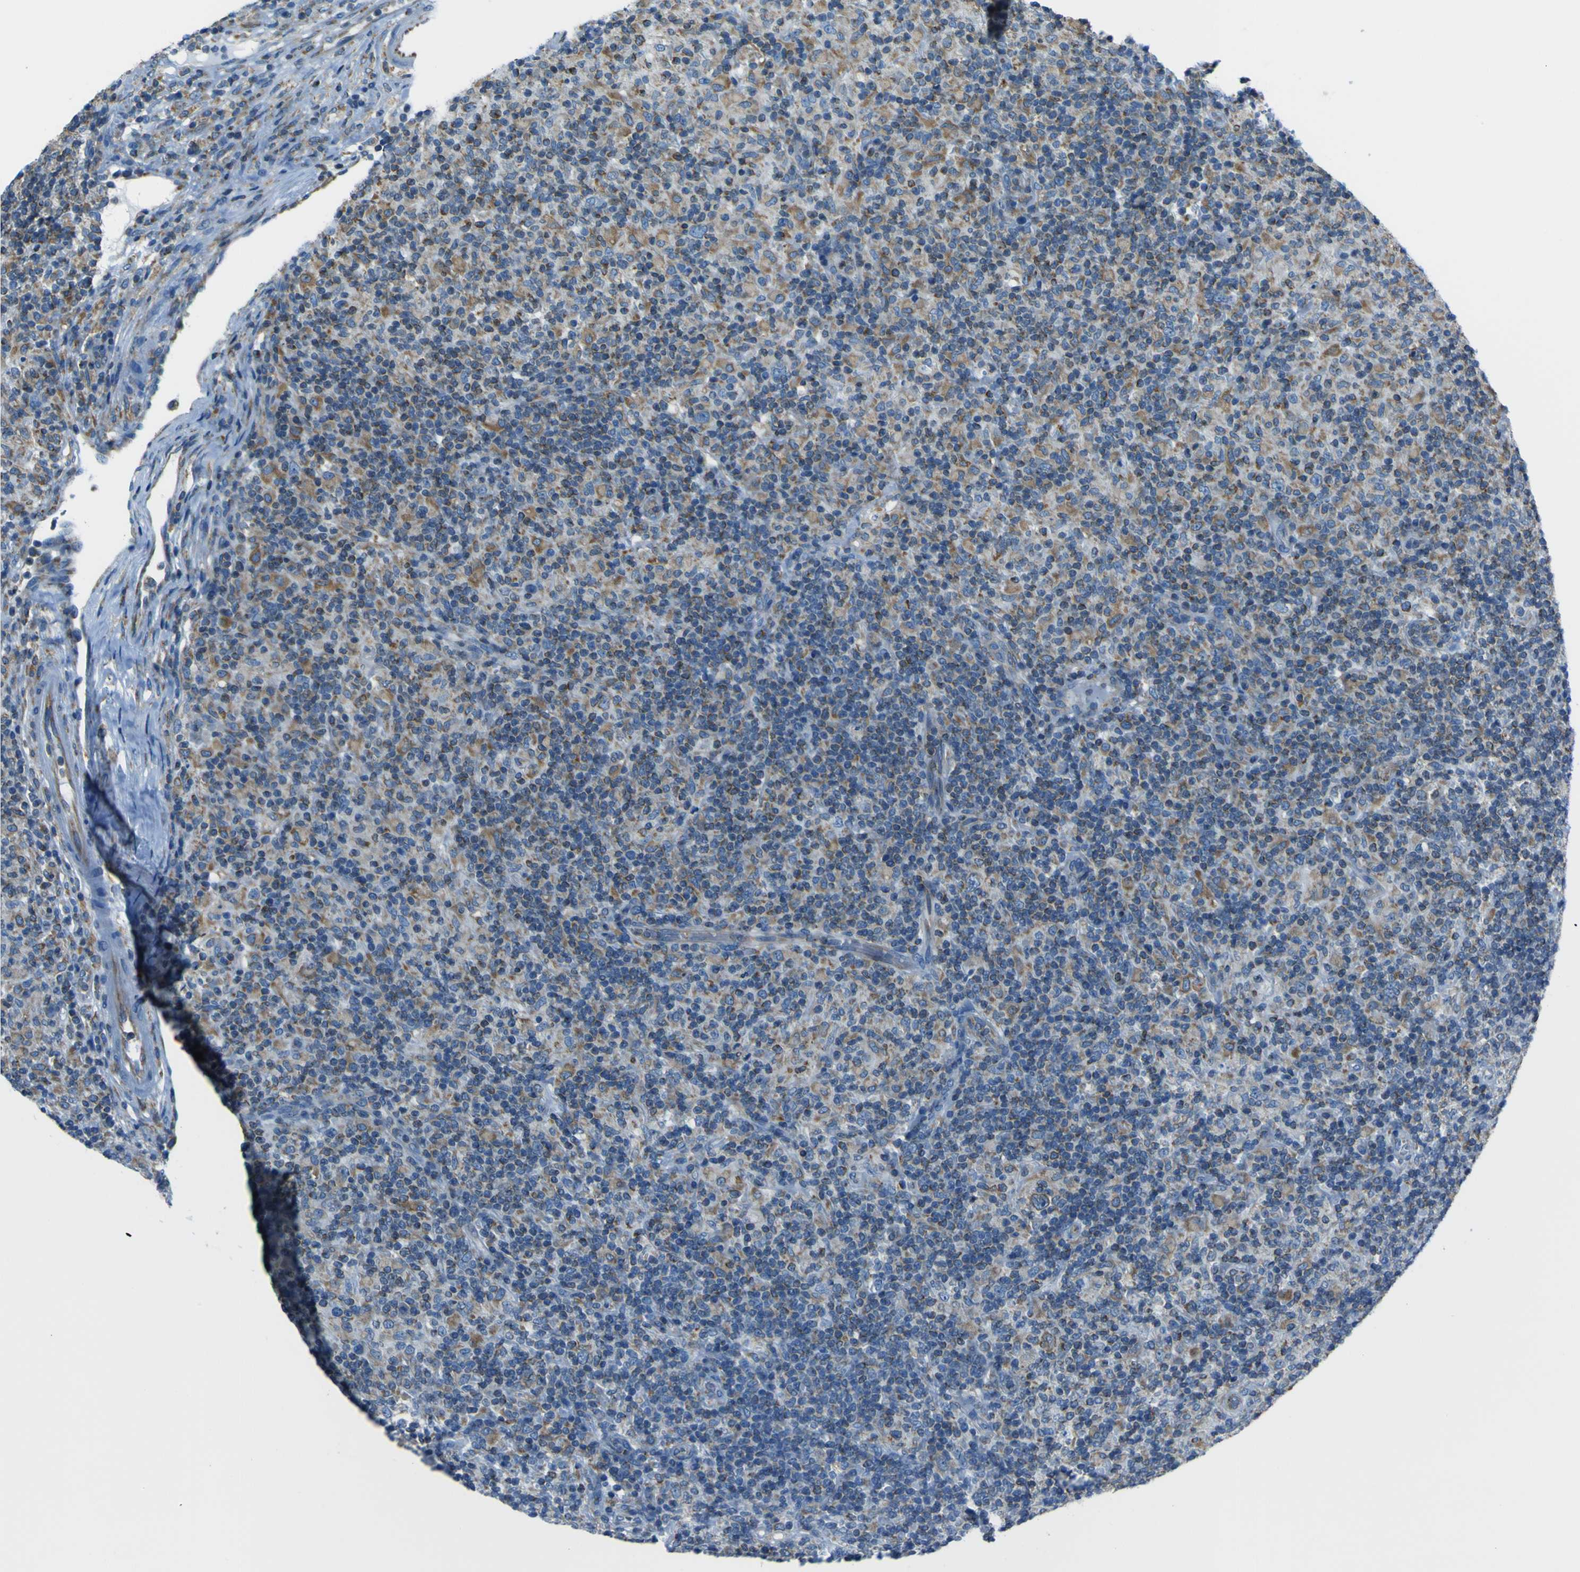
{"staining": {"intensity": "moderate", "quantity": ">75%", "location": "cytoplasmic/membranous"}, "tissue": "lymphoma", "cell_type": "Tumor cells", "image_type": "cancer", "snomed": [{"axis": "morphology", "description": "Hodgkin's disease, NOS"}, {"axis": "topography", "description": "Lymph node"}], "caption": "The micrograph demonstrates immunohistochemical staining of Hodgkin's disease. There is moderate cytoplasmic/membranous staining is appreciated in approximately >75% of tumor cells. Nuclei are stained in blue.", "gene": "STIM1", "patient": {"sex": "male", "age": 70}}